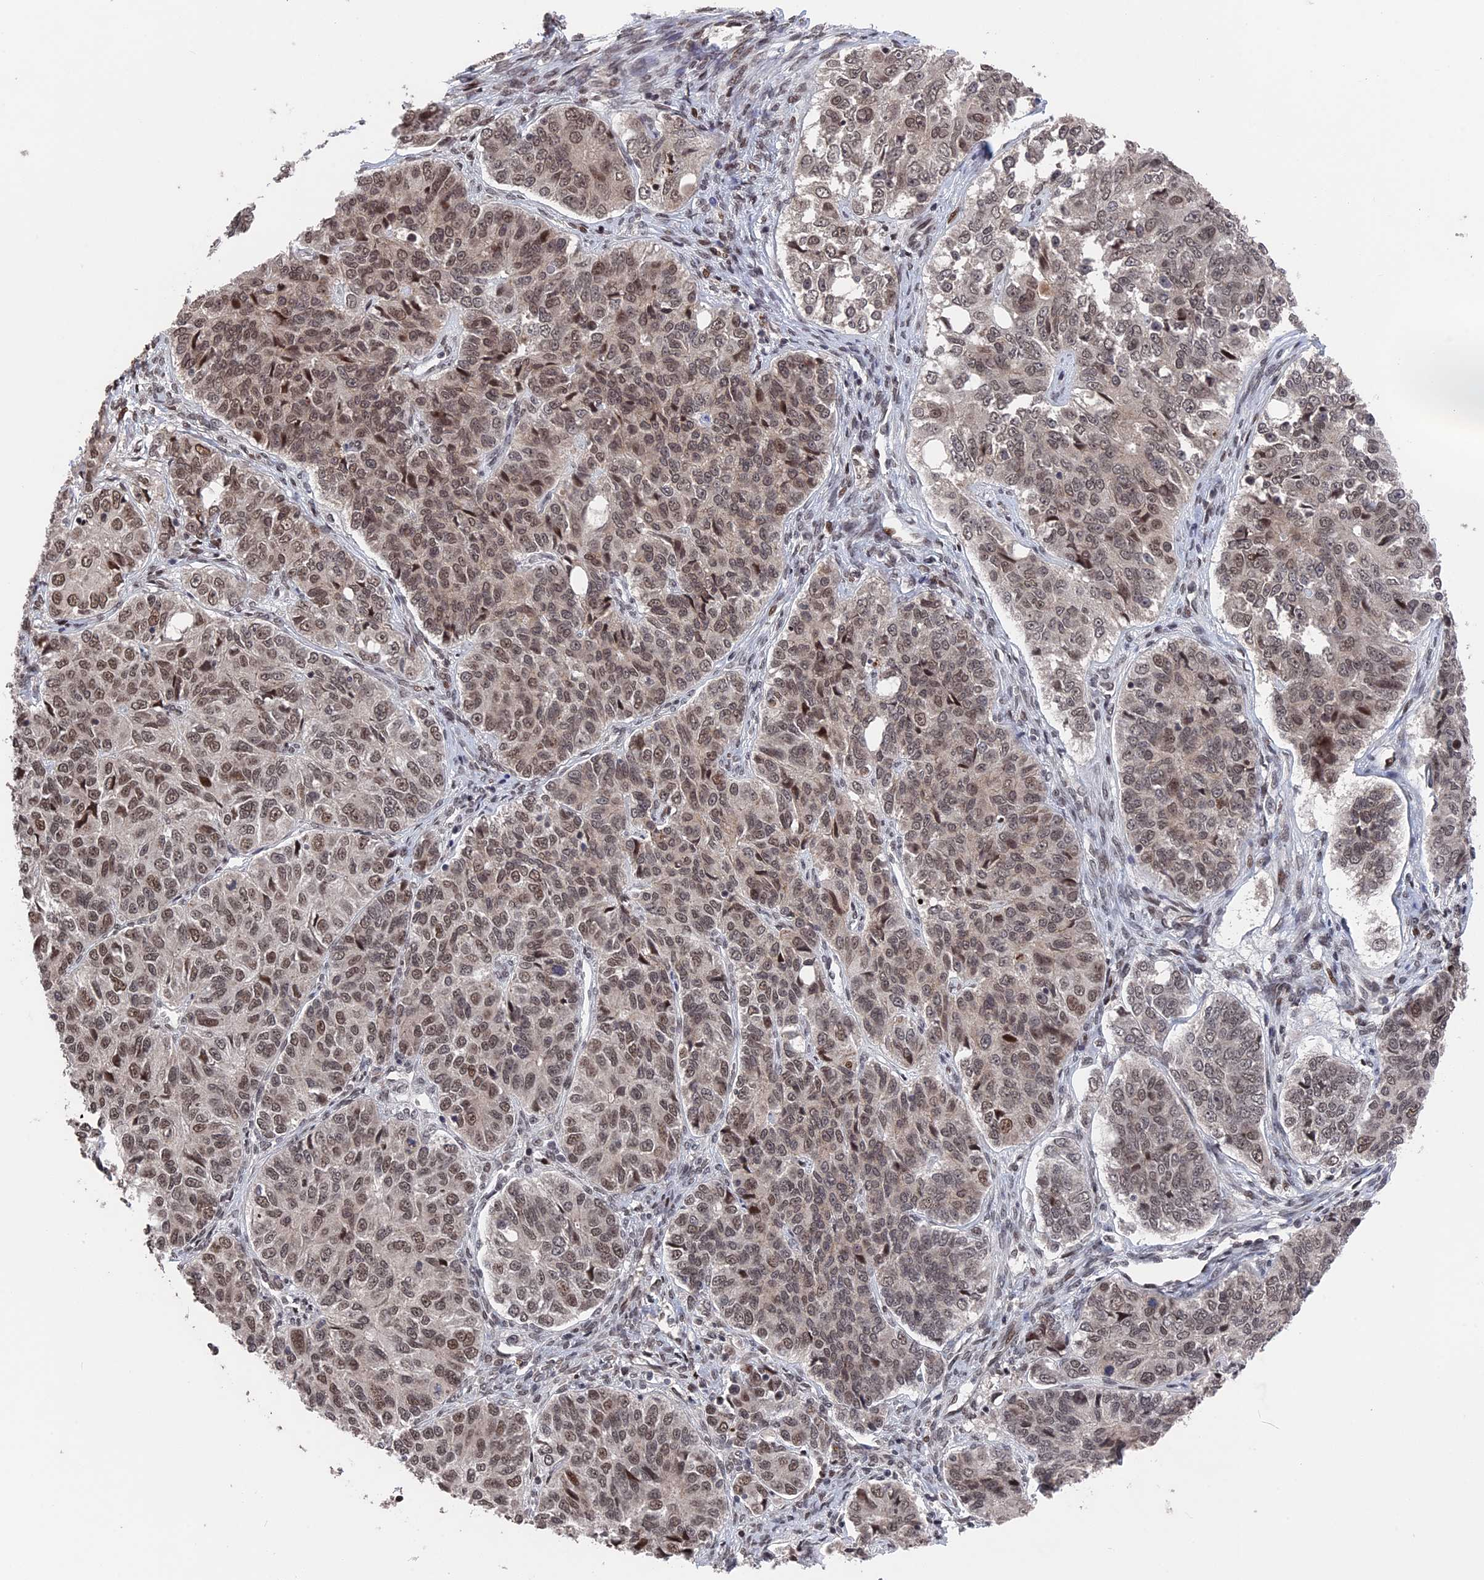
{"staining": {"intensity": "moderate", "quantity": ">75%", "location": "nuclear"}, "tissue": "ovarian cancer", "cell_type": "Tumor cells", "image_type": "cancer", "snomed": [{"axis": "morphology", "description": "Carcinoma, endometroid"}, {"axis": "topography", "description": "Ovary"}], "caption": "Immunohistochemistry (IHC) of human ovarian endometroid carcinoma displays medium levels of moderate nuclear positivity in approximately >75% of tumor cells. The staining was performed using DAB (3,3'-diaminobenzidine) to visualize the protein expression in brown, while the nuclei were stained in blue with hematoxylin (Magnification: 20x).", "gene": "NR2C2AP", "patient": {"sex": "female", "age": 51}}